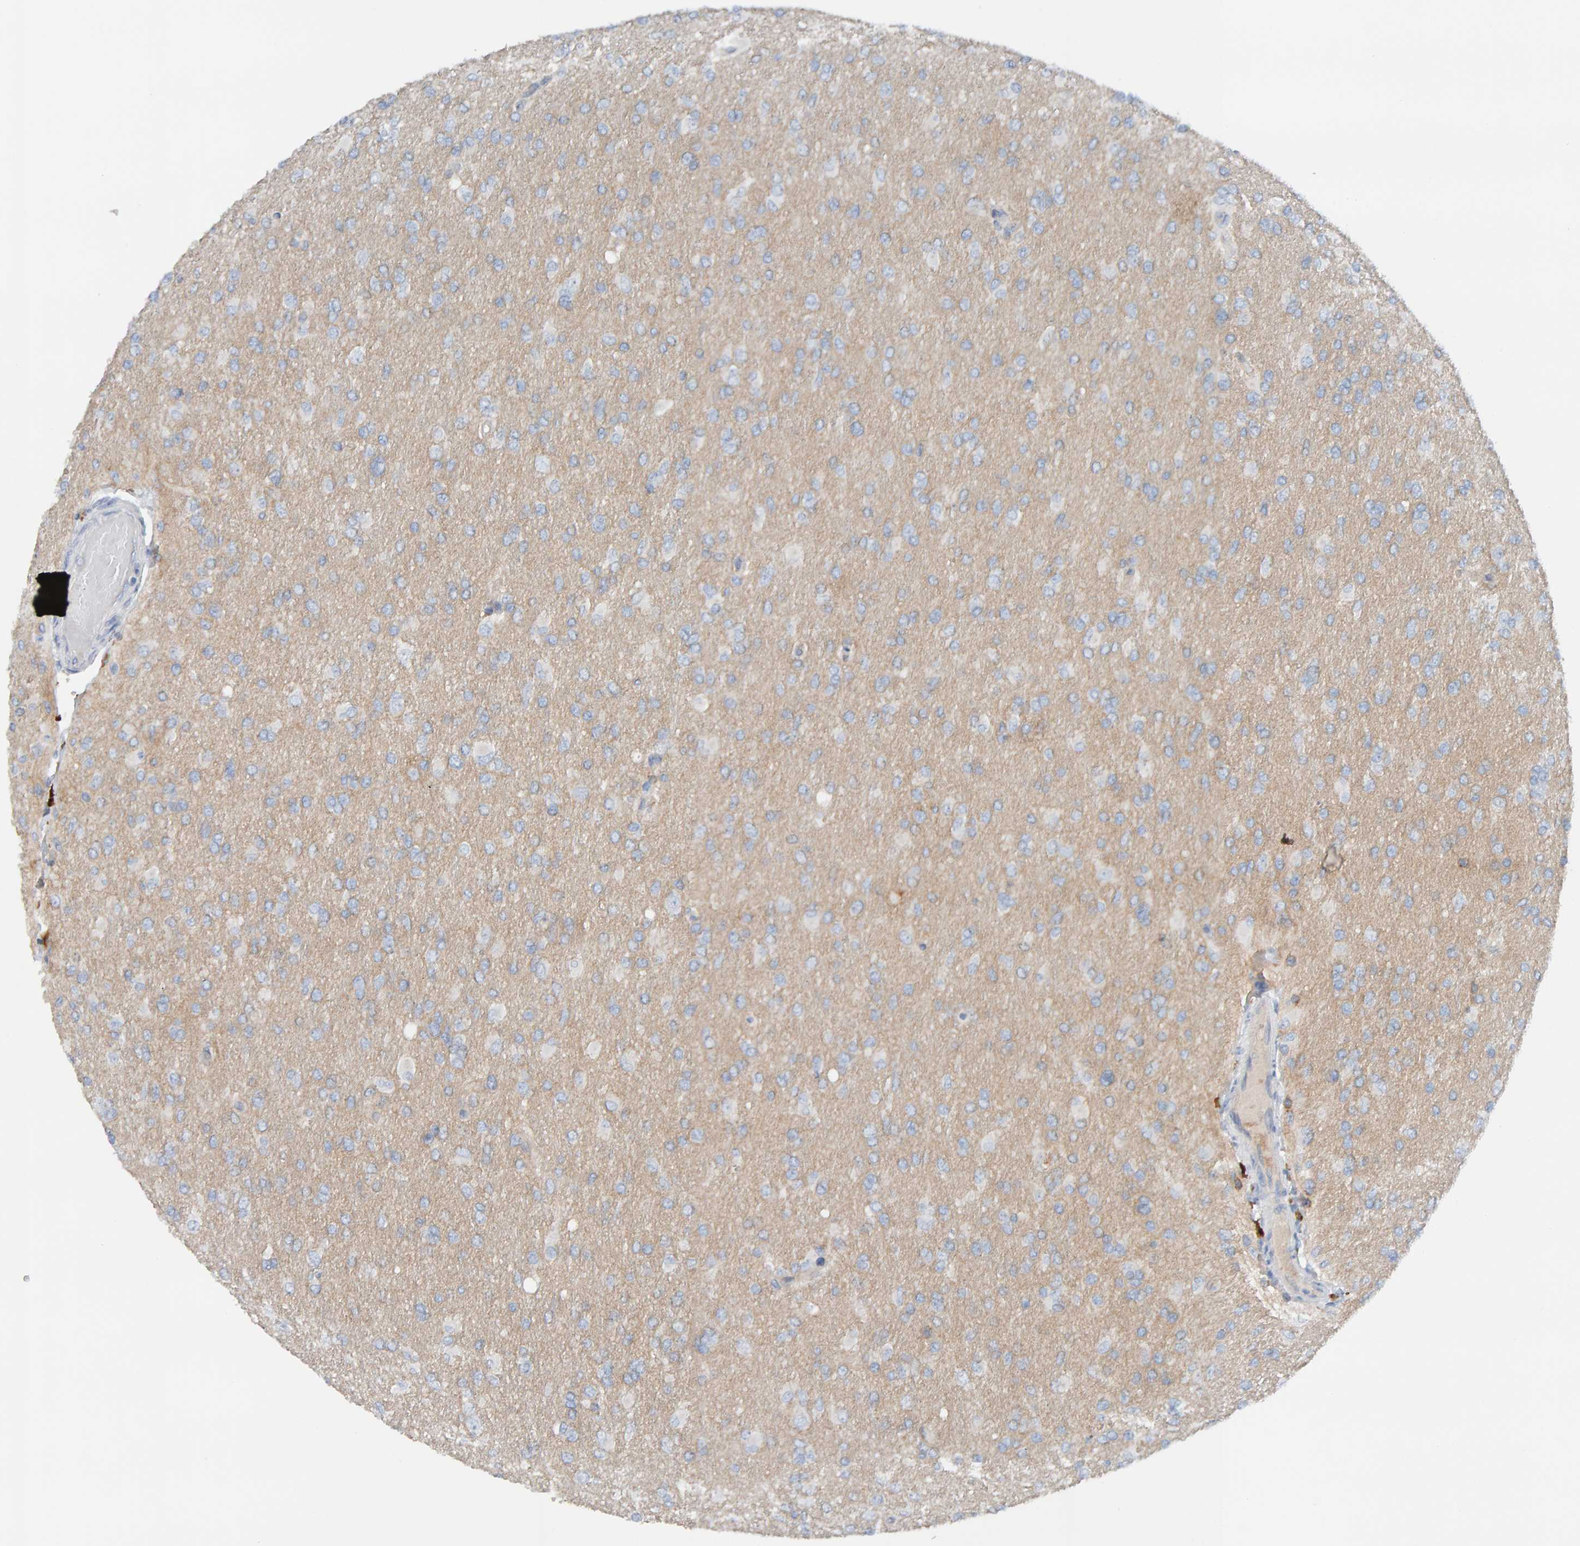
{"staining": {"intensity": "weak", "quantity": "<25%", "location": "cytoplasmic/membranous"}, "tissue": "glioma", "cell_type": "Tumor cells", "image_type": "cancer", "snomed": [{"axis": "morphology", "description": "Glioma, malignant, High grade"}, {"axis": "topography", "description": "Cerebral cortex"}], "caption": "Glioma was stained to show a protein in brown. There is no significant expression in tumor cells.", "gene": "FYN", "patient": {"sex": "female", "age": 36}}